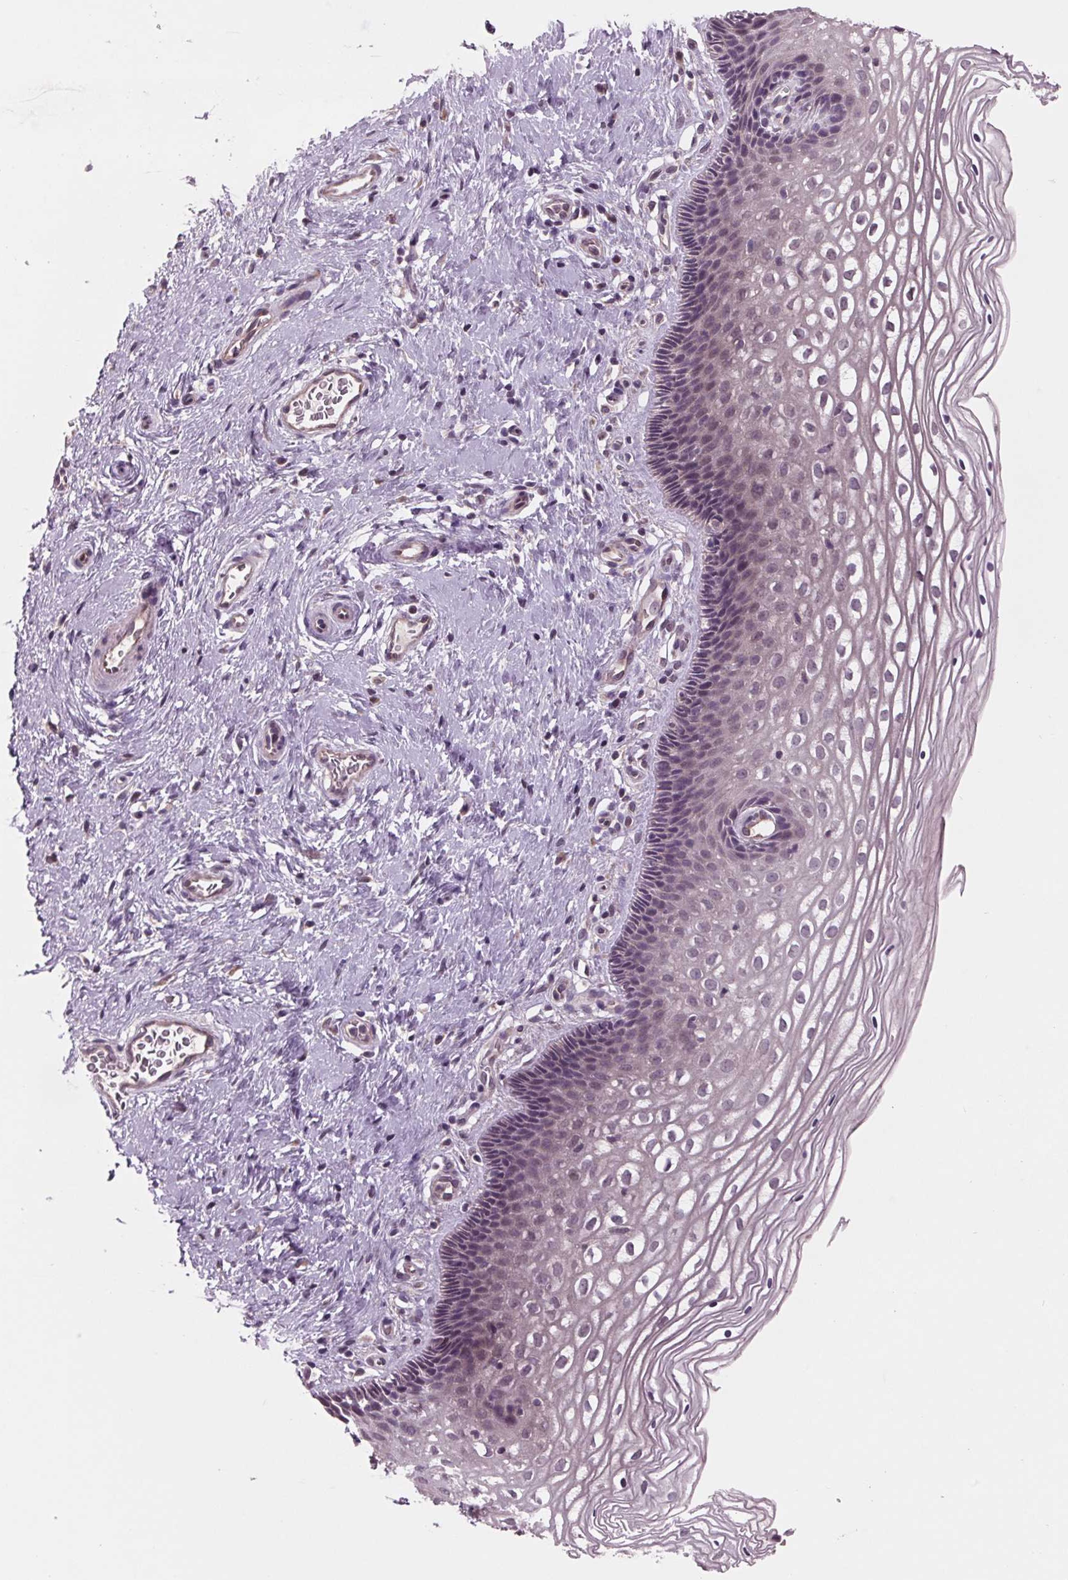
{"staining": {"intensity": "weak", "quantity": "25%-75%", "location": "cytoplasmic/membranous"}, "tissue": "cervix", "cell_type": "Glandular cells", "image_type": "normal", "snomed": [{"axis": "morphology", "description": "Normal tissue, NOS"}, {"axis": "topography", "description": "Cervix"}], "caption": "Protein expression analysis of unremarkable human cervix reveals weak cytoplasmic/membranous positivity in about 25%-75% of glandular cells.", "gene": "MAPK8", "patient": {"sex": "female", "age": 34}}